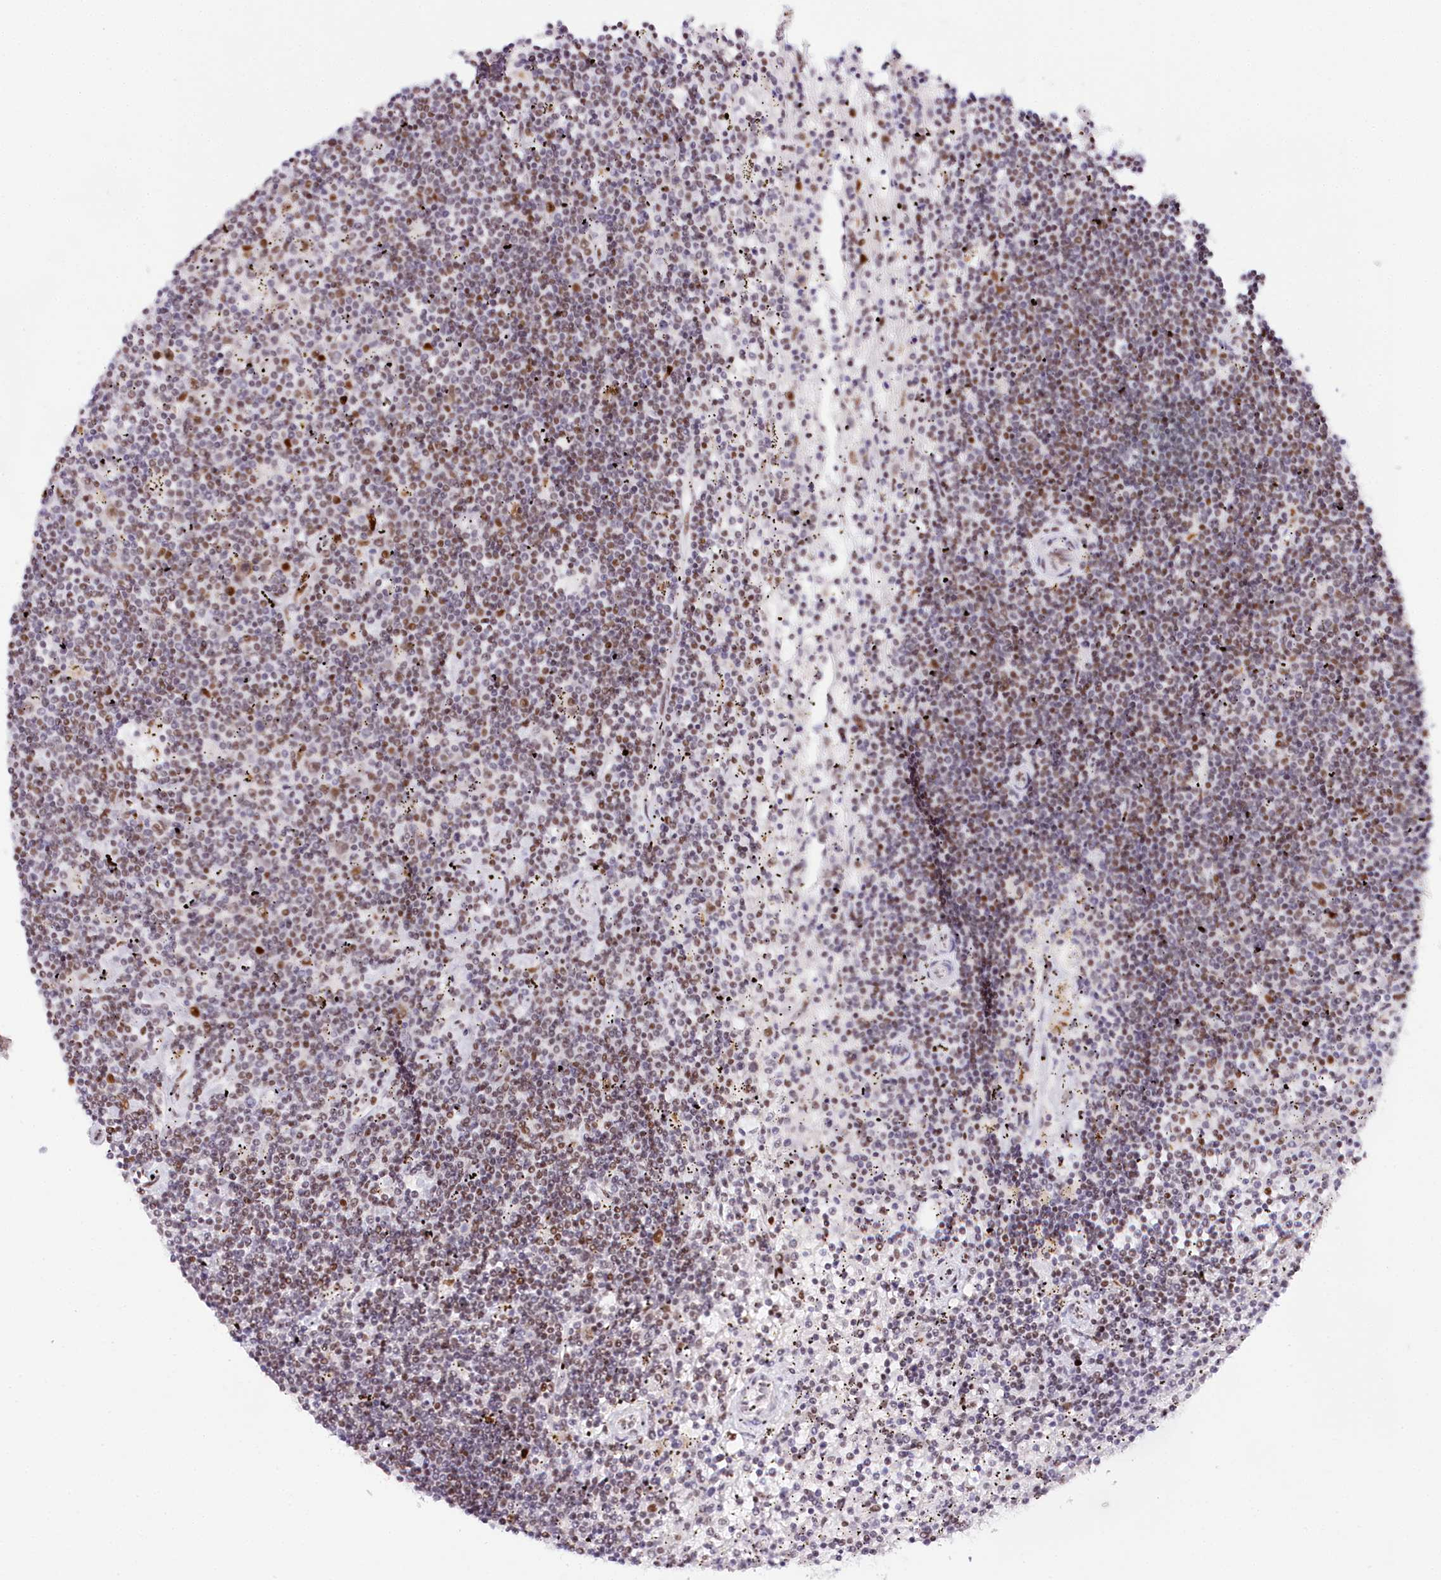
{"staining": {"intensity": "weak", "quantity": "25%-75%", "location": "nuclear"}, "tissue": "lymphoma", "cell_type": "Tumor cells", "image_type": "cancer", "snomed": [{"axis": "morphology", "description": "Malignant lymphoma, non-Hodgkin's type, Low grade"}, {"axis": "topography", "description": "Spleen"}], "caption": "Lymphoma stained with DAB immunohistochemistry reveals low levels of weak nuclear expression in approximately 25%-75% of tumor cells.", "gene": "TP53", "patient": {"sex": "male", "age": 76}}